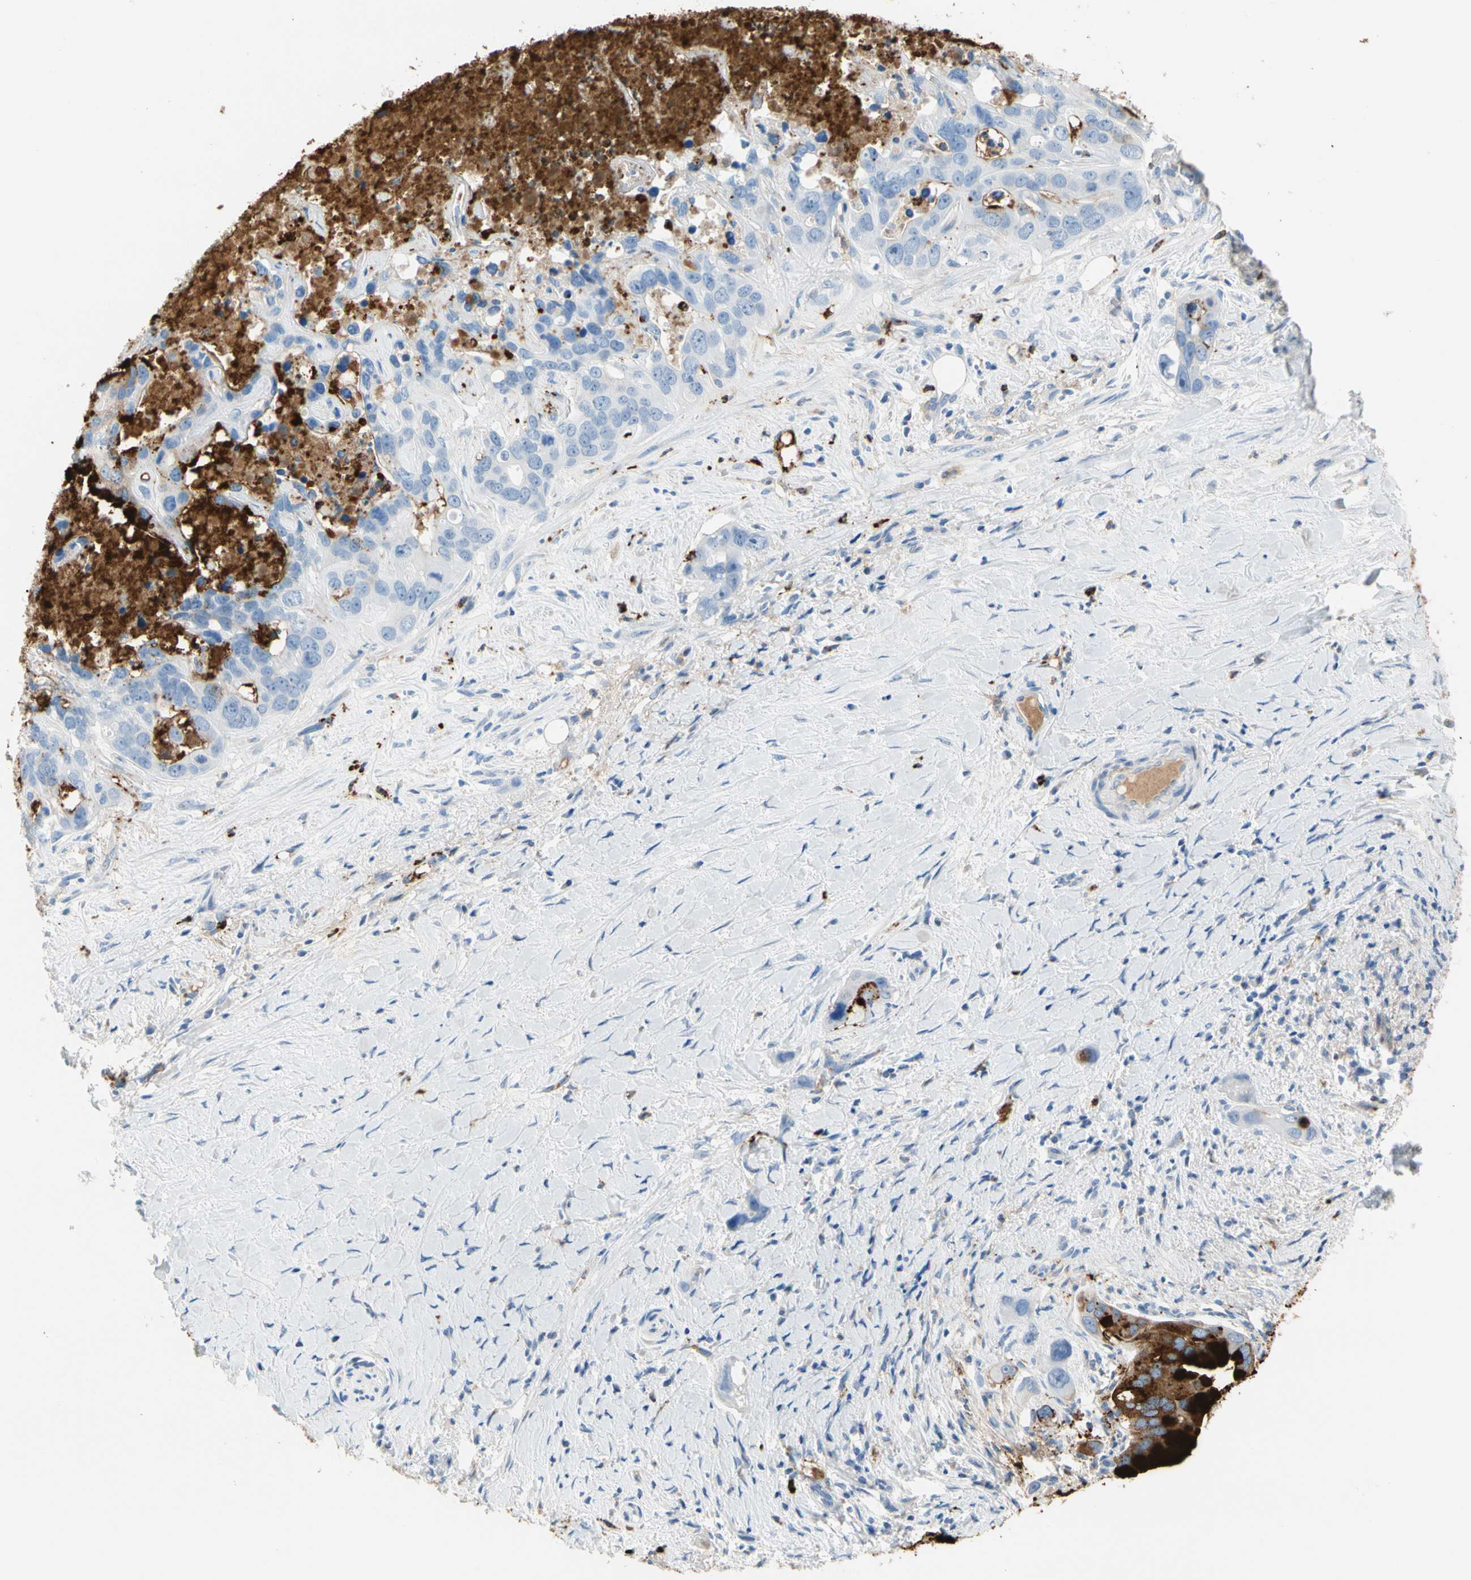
{"staining": {"intensity": "negative", "quantity": "none", "location": "none"}, "tissue": "liver cancer", "cell_type": "Tumor cells", "image_type": "cancer", "snomed": [{"axis": "morphology", "description": "Cholangiocarcinoma"}, {"axis": "topography", "description": "Liver"}], "caption": "DAB immunohistochemical staining of human cholangiocarcinoma (liver) reveals no significant staining in tumor cells.", "gene": "CLEC4A", "patient": {"sex": "female", "age": 65}}